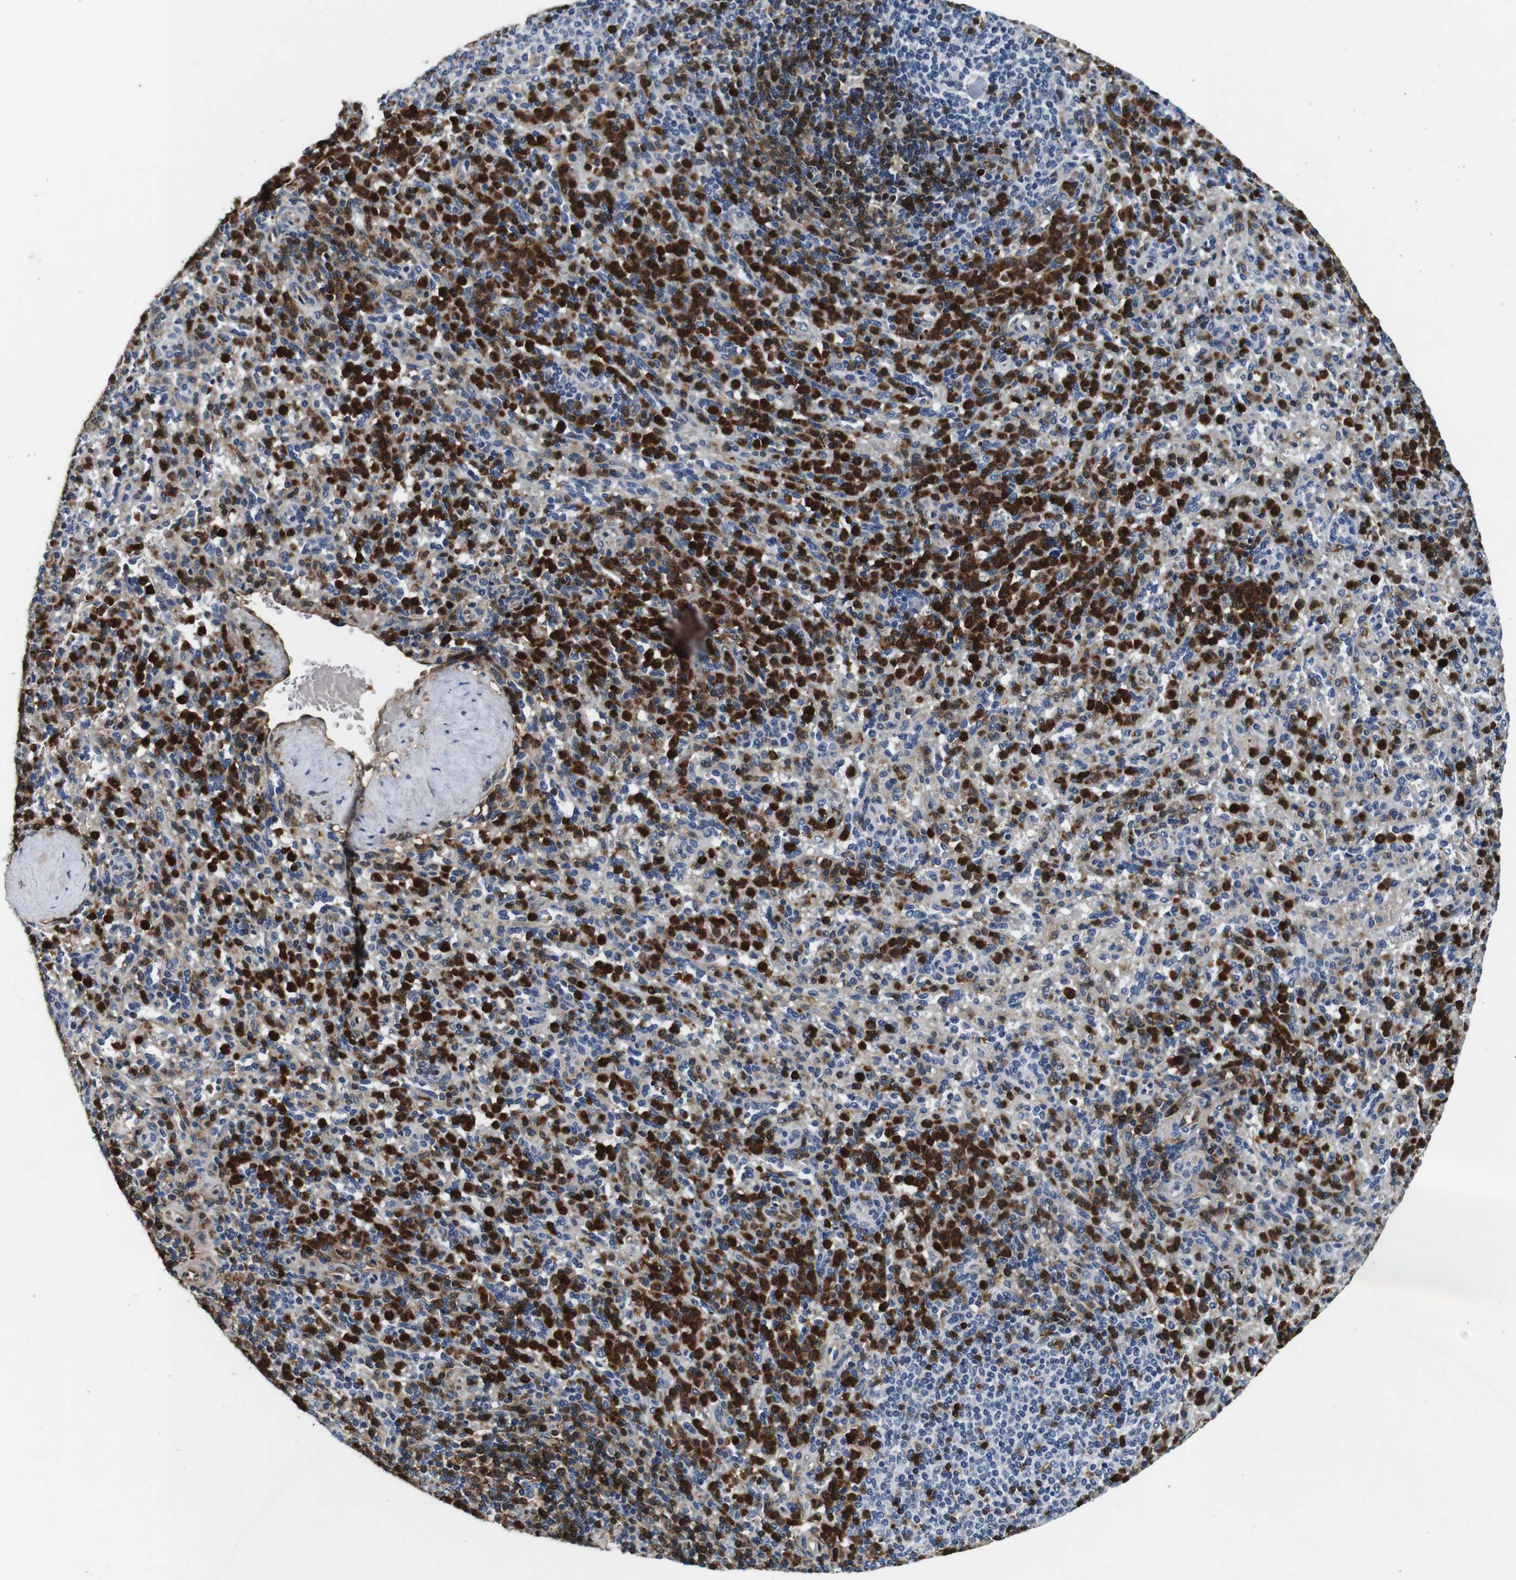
{"staining": {"intensity": "strong", "quantity": "25%-75%", "location": "cytoplasmic/membranous,nuclear"}, "tissue": "spleen", "cell_type": "Cells in red pulp", "image_type": "normal", "snomed": [{"axis": "morphology", "description": "Normal tissue, NOS"}, {"axis": "topography", "description": "Spleen"}], "caption": "Strong cytoplasmic/membranous,nuclear expression is identified in approximately 25%-75% of cells in red pulp in unremarkable spleen.", "gene": "ANXA1", "patient": {"sex": "male", "age": 36}}